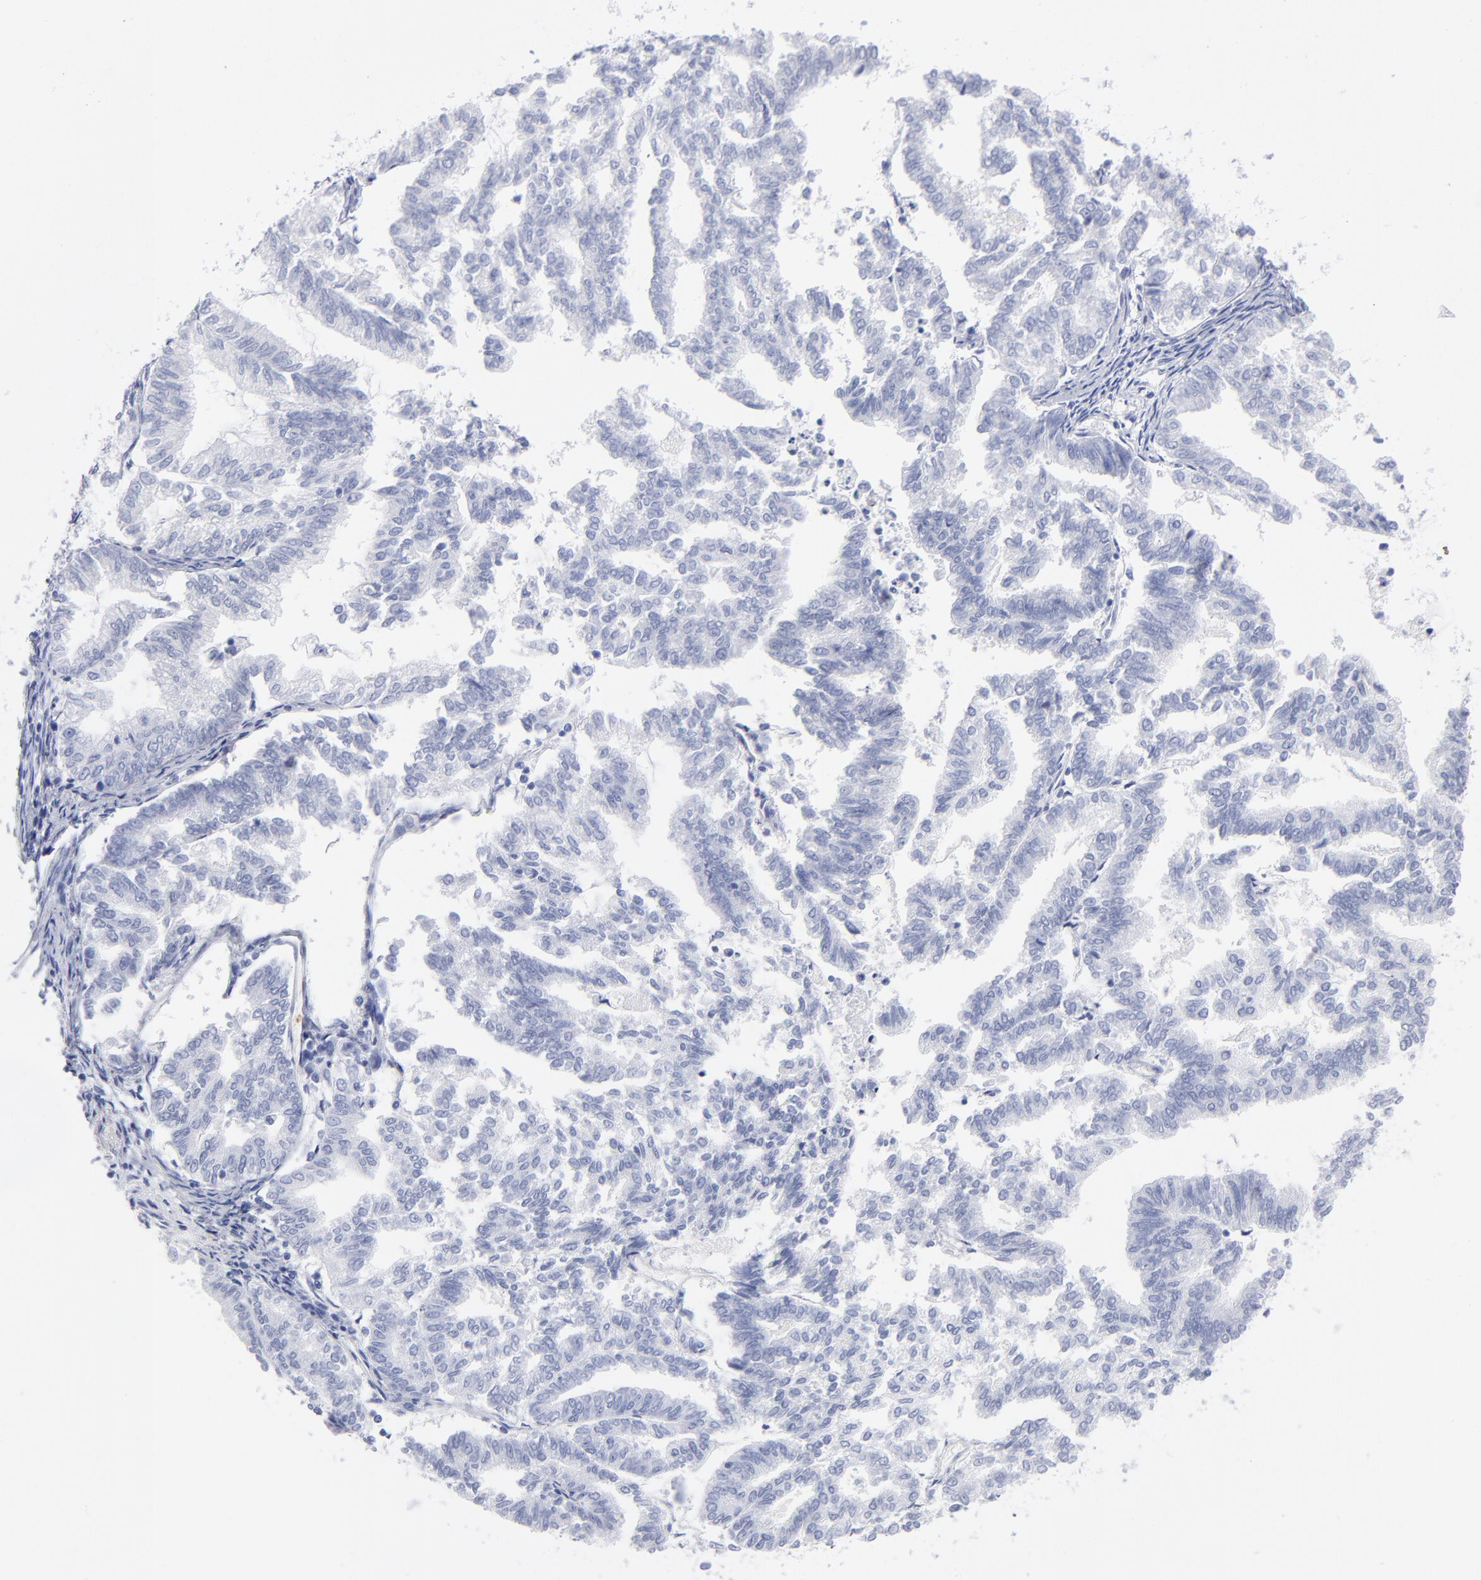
{"staining": {"intensity": "negative", "quantity": "none", "location": "none"}, "tissue": "endometrial cancer", "cell_type": "Tumor cells", "image_type": "cancer", "snomed": [{"axis": "morphology", "description": "Adenocarcinoma, NOS"}, {"axis": "topography", "description": "Endometrium"}], "caption": "This is a micrograph of IHC staining of endometrial cancer, which shows no expression in tumor cells.", "gene": "ARG1", "patient": {"sex": "female", "age": 79}}